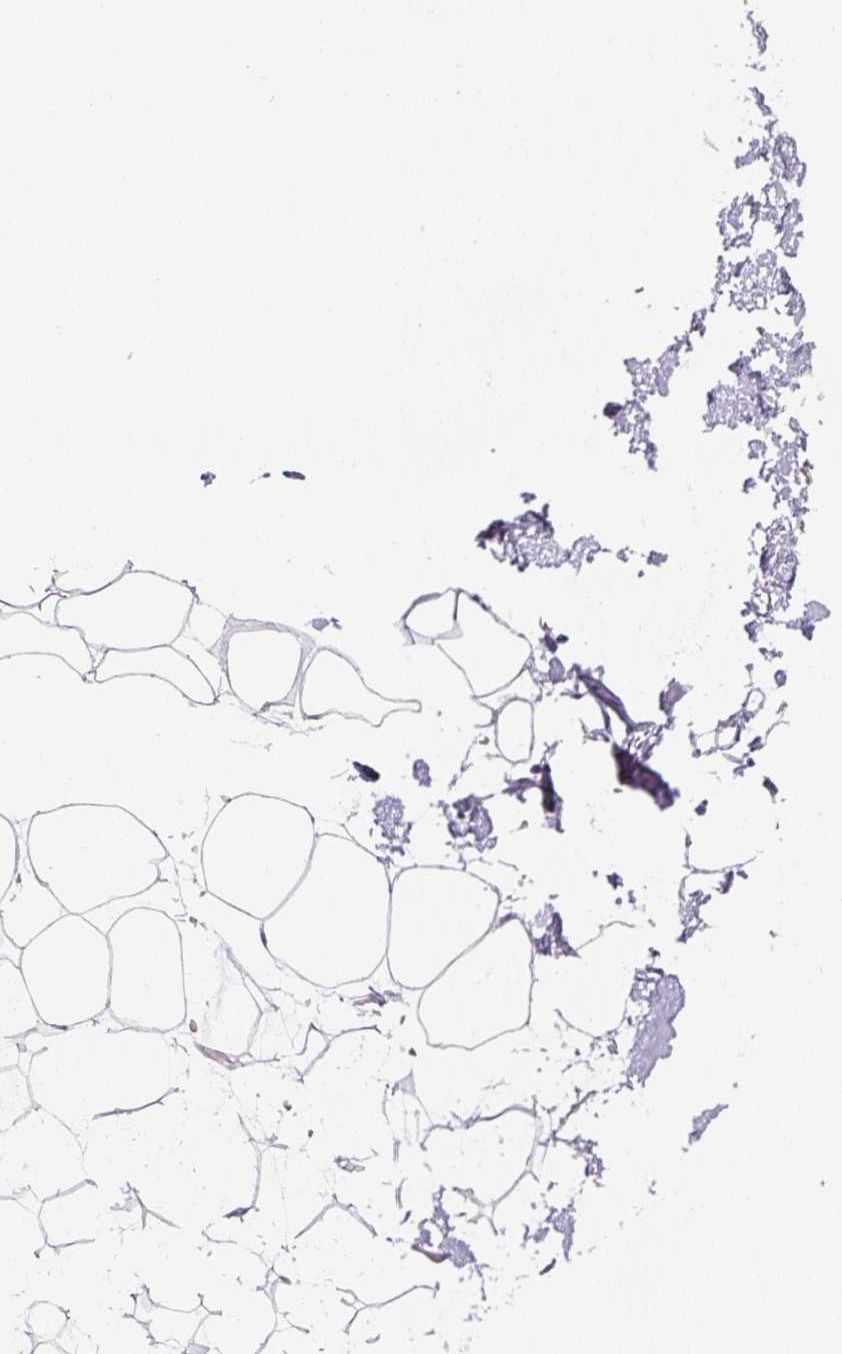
{"staining": {"intensity": "negative", "quantity": "none", "location": "none"}, "tissue": "adipose tissue", "cell_type": "Adipocytes", "image_type": "normal", "snomed": [{"axis": "morphology", "description": "Normal tissue, NOS"}, {"axis": "topography", "description": "Skin"}, {"axis": "topography", "description": "Peripheral nerve tissue"}], "caption": "Adipose tissue stained for a protein using immunohistochemistry (IHC) displays no staining adipocytes.", "gene": "PWWP3B", "patient": {"sex": "female", "age": 56}}